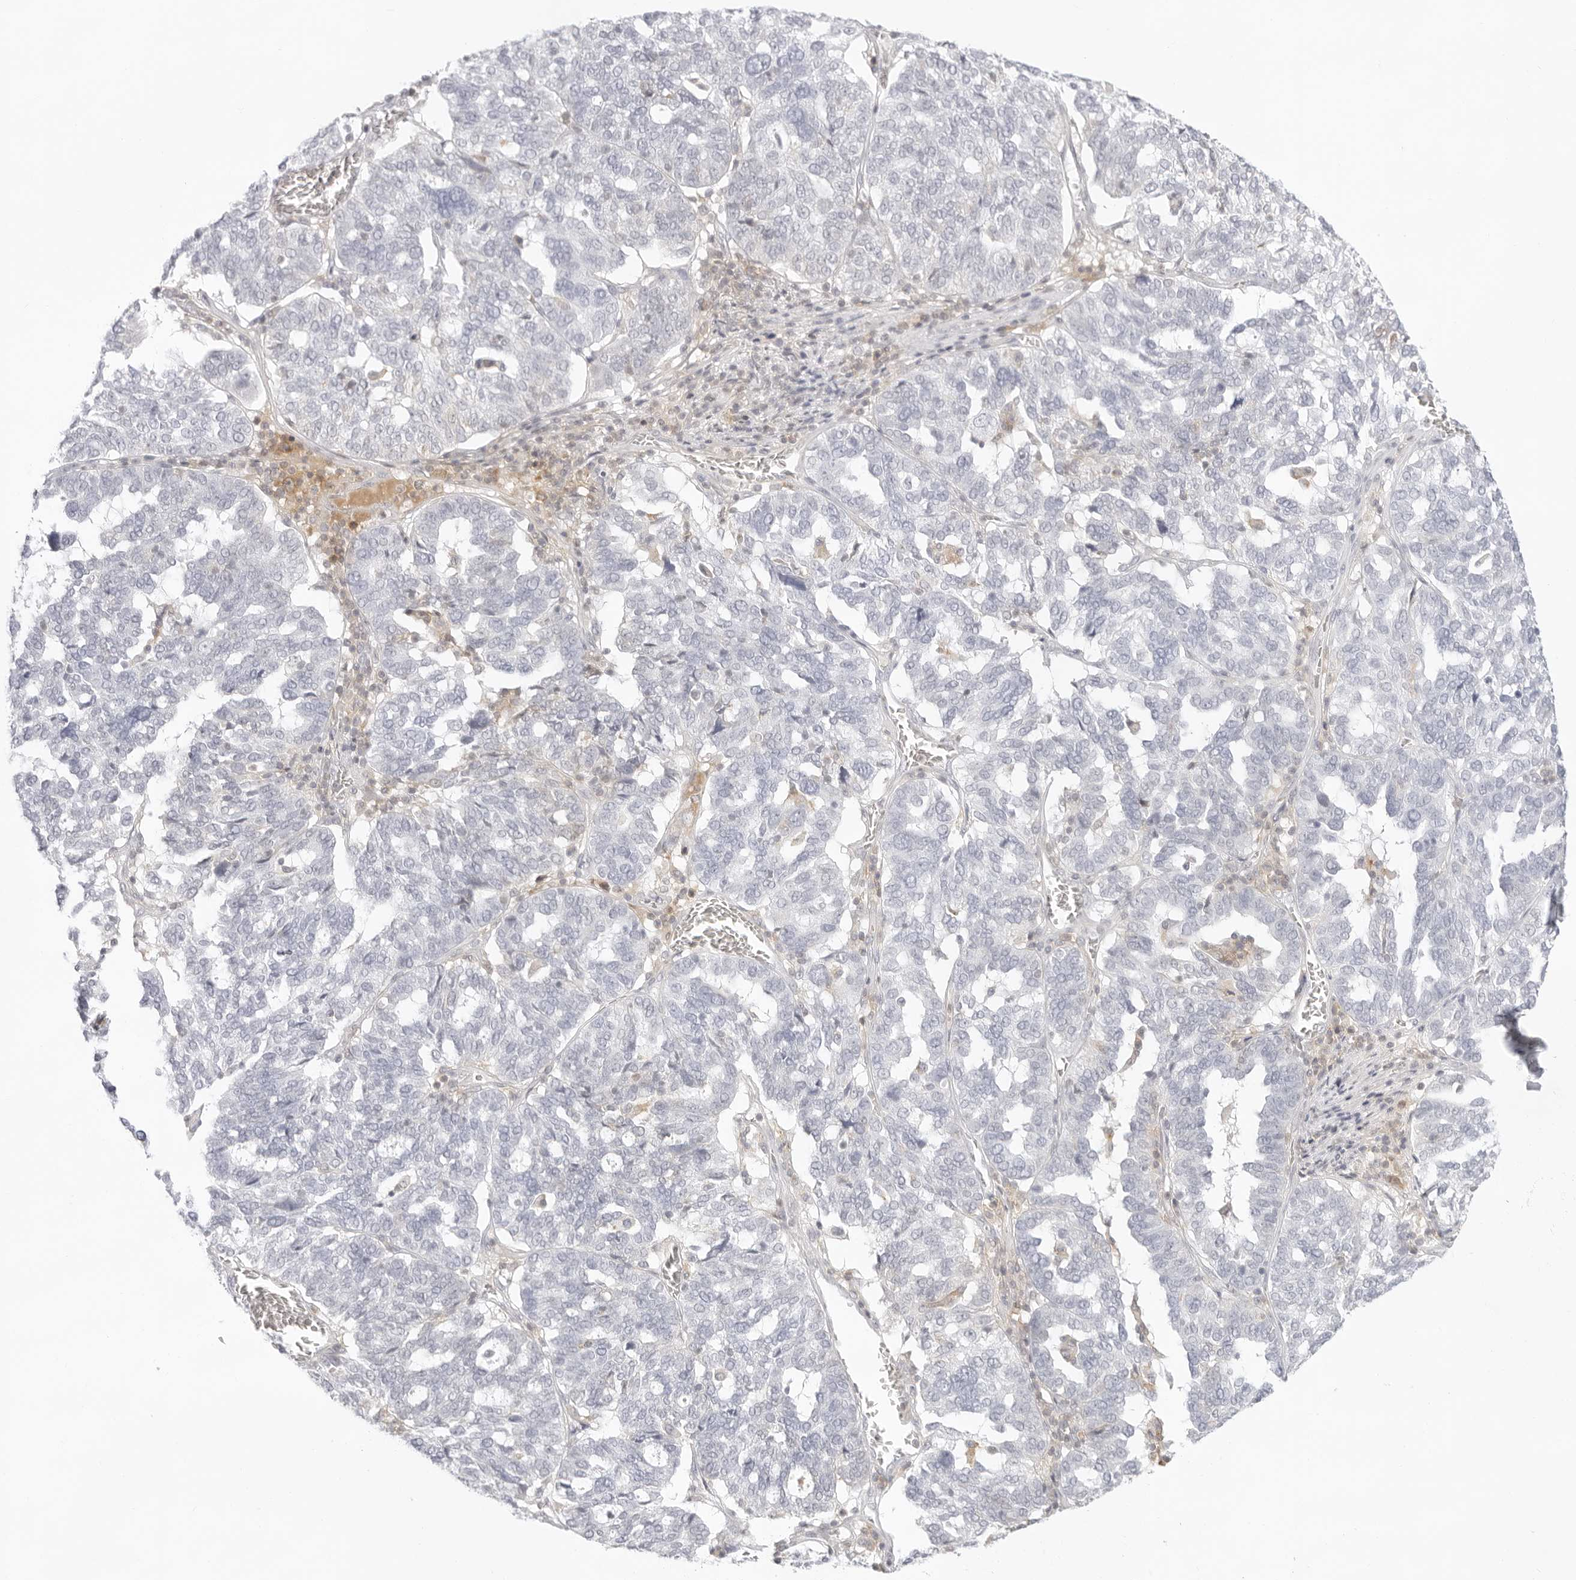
{"staining": {"intensity": "negative", "quantity": "none", "location": "none"}, "tissue": "ovarian cancer", "cell_type": "Tumor cells", "image_type": "cancer", "snomed": [{"axis": "morphology", "description": "Cystadenocarcinoma, serous, NOS"}, {"axis": "topography", "description": "Ovary"}], "caption": "Immunohistochemical staining of human ovarian serous cystadenocarcinoma demonstrates no significant expression in tumor cells.", "gene": "TNFRSF14", "patient": {"sex": "female", "age": 59}}